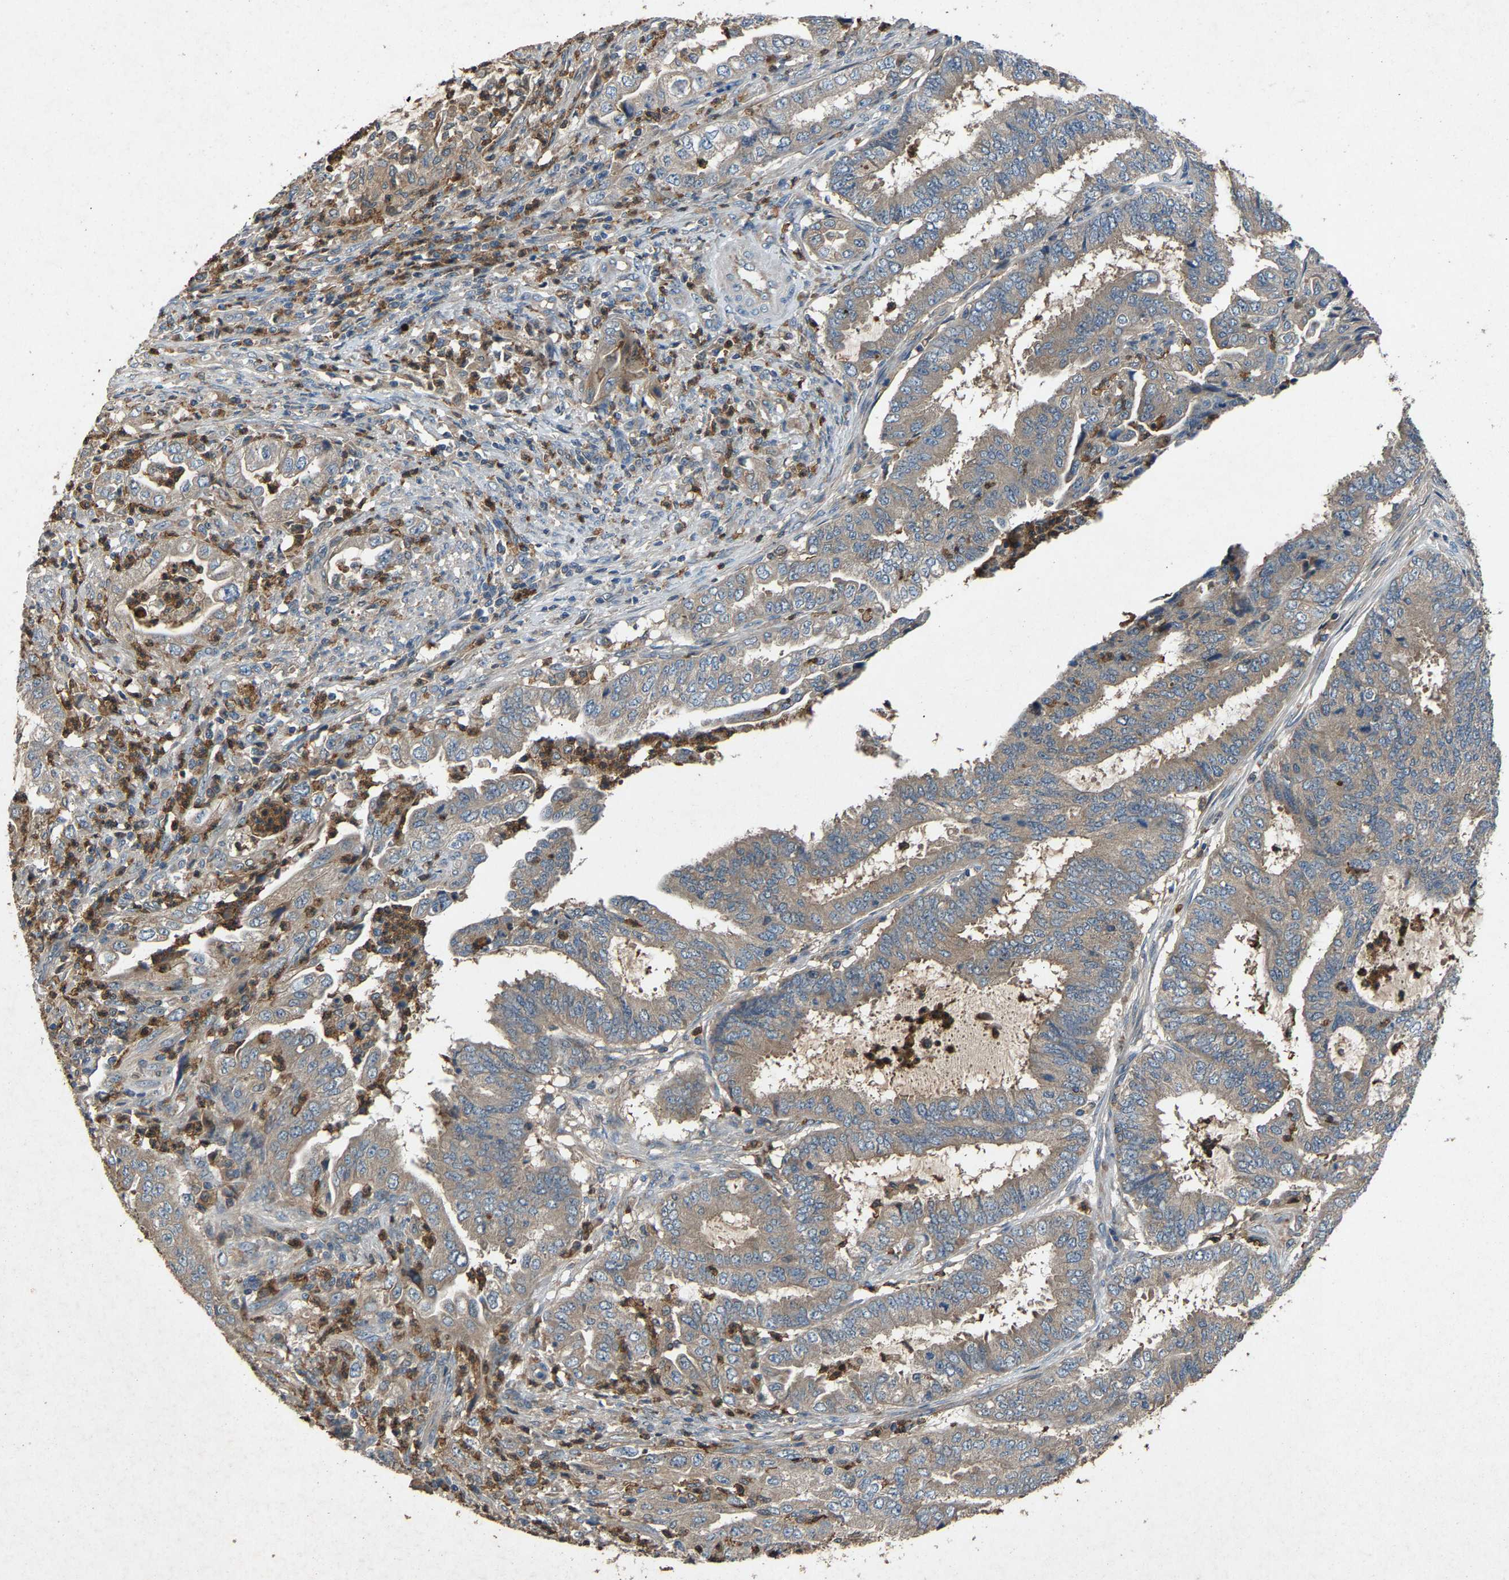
{"staining": {"intensity": "negative", "quantity": "none", "location": "none"}, "tissue": "endometrial cancer", "cell_type": "Tumor cells", "image_type": "cancer", "snomed": [{"axis": "morphology", "description": "Adenocarcinoma, NOS"}, {"axis": "topography", "description": "Endometrium"}], "caption": "Tumor cells show no significant staining in adenocarcinoma (endometrial).", "gene": "PPID", "patient": {"sex": "female", "age": 51}}